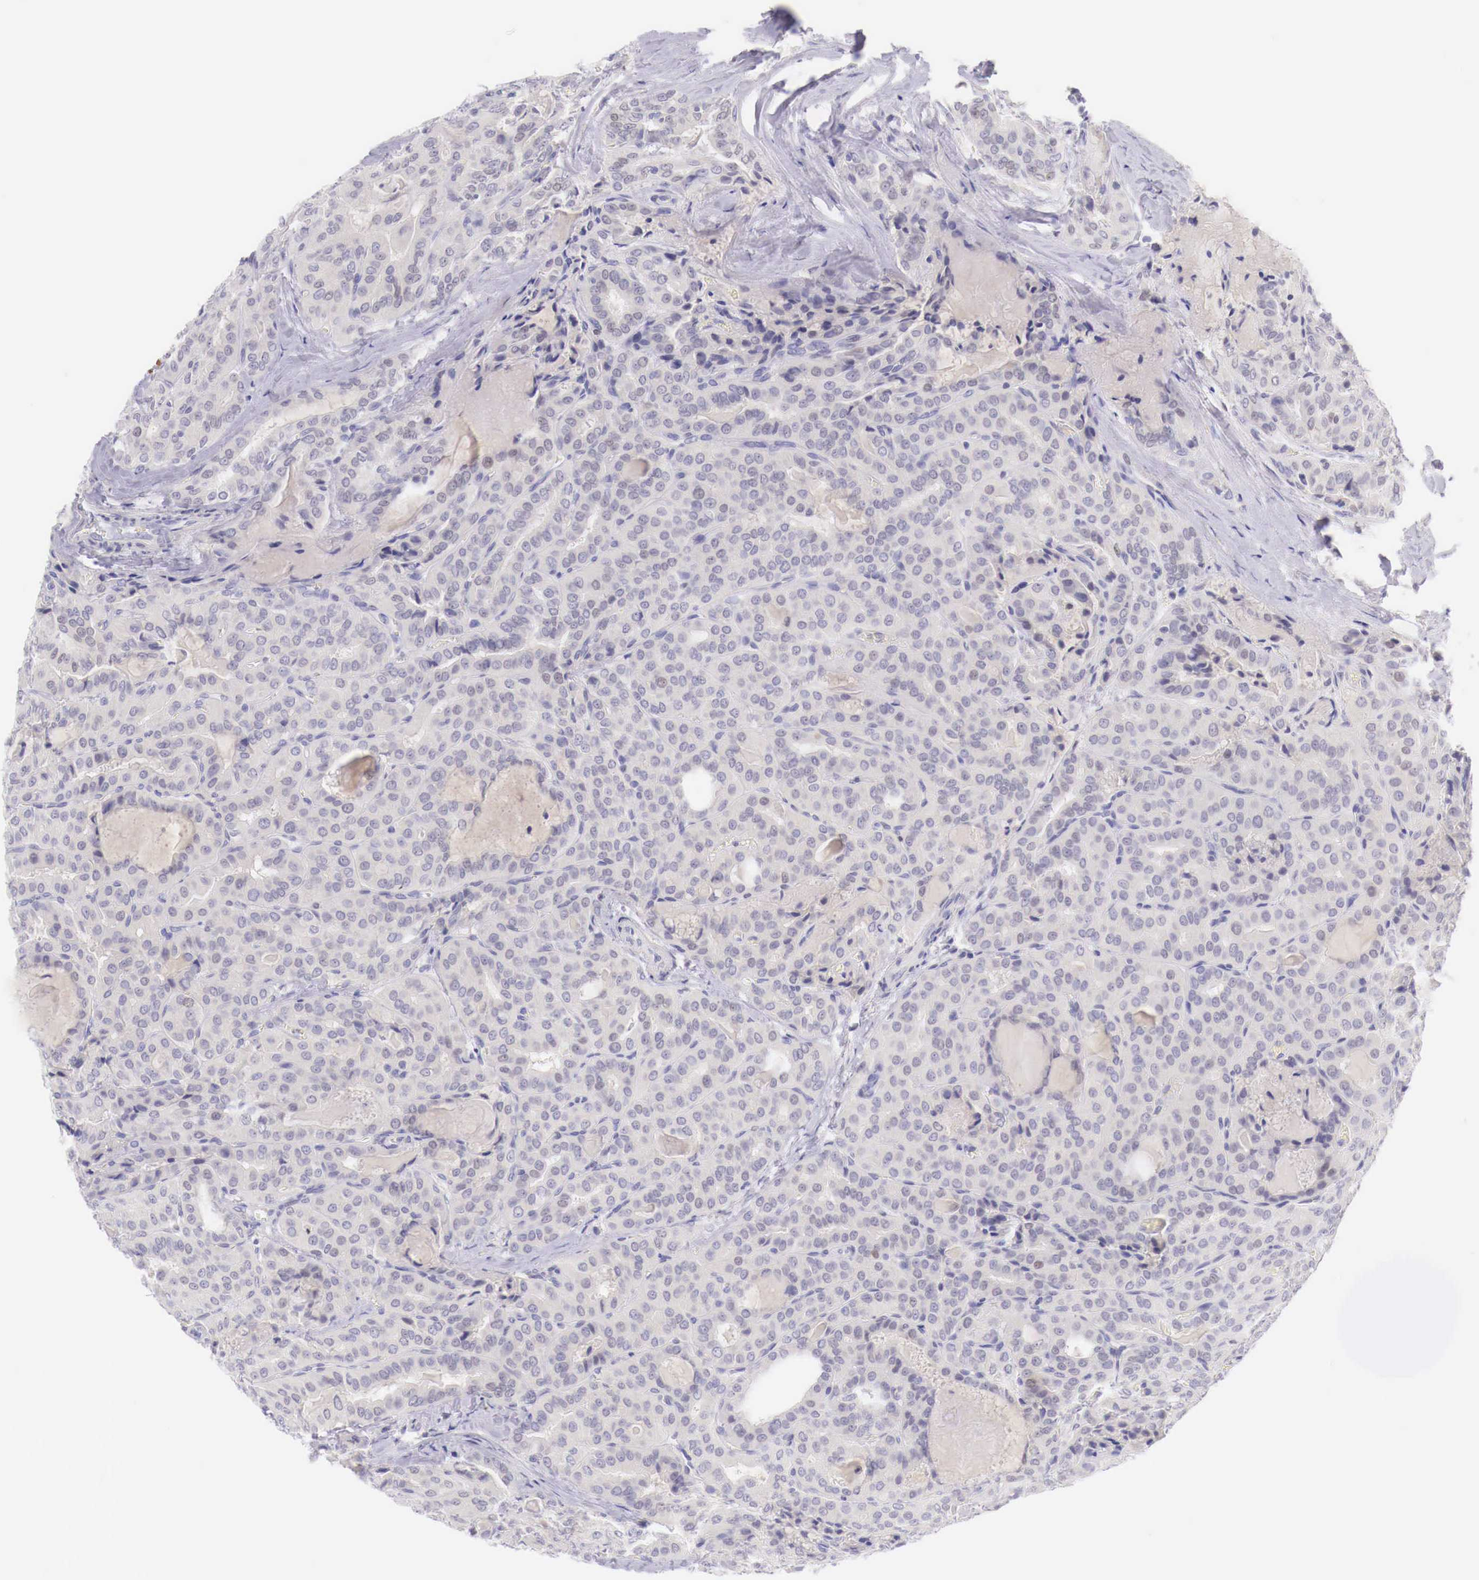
{"staining": {"intensity": "negative", "quantity": "none", "location": "none"}, "tissue": "thyroid cancer", "cell_type": "Tumor cells", "image_type": "cancer", "snomed": [{"axis": "morphology", "description": "Papillary adenocarcinoma, NOS"}, {"axis": "topography", "description": "Thyroid gland"}], "caption": "Immunohistochemistry (IHC) micrograph of neoplastic tissue: human thyroid papillary adenocarcinoma stained with DAB displays no significant protein expression in tumor cells.", "gene": "BCL6", "patient": {"sex": "female", "age": 71}}